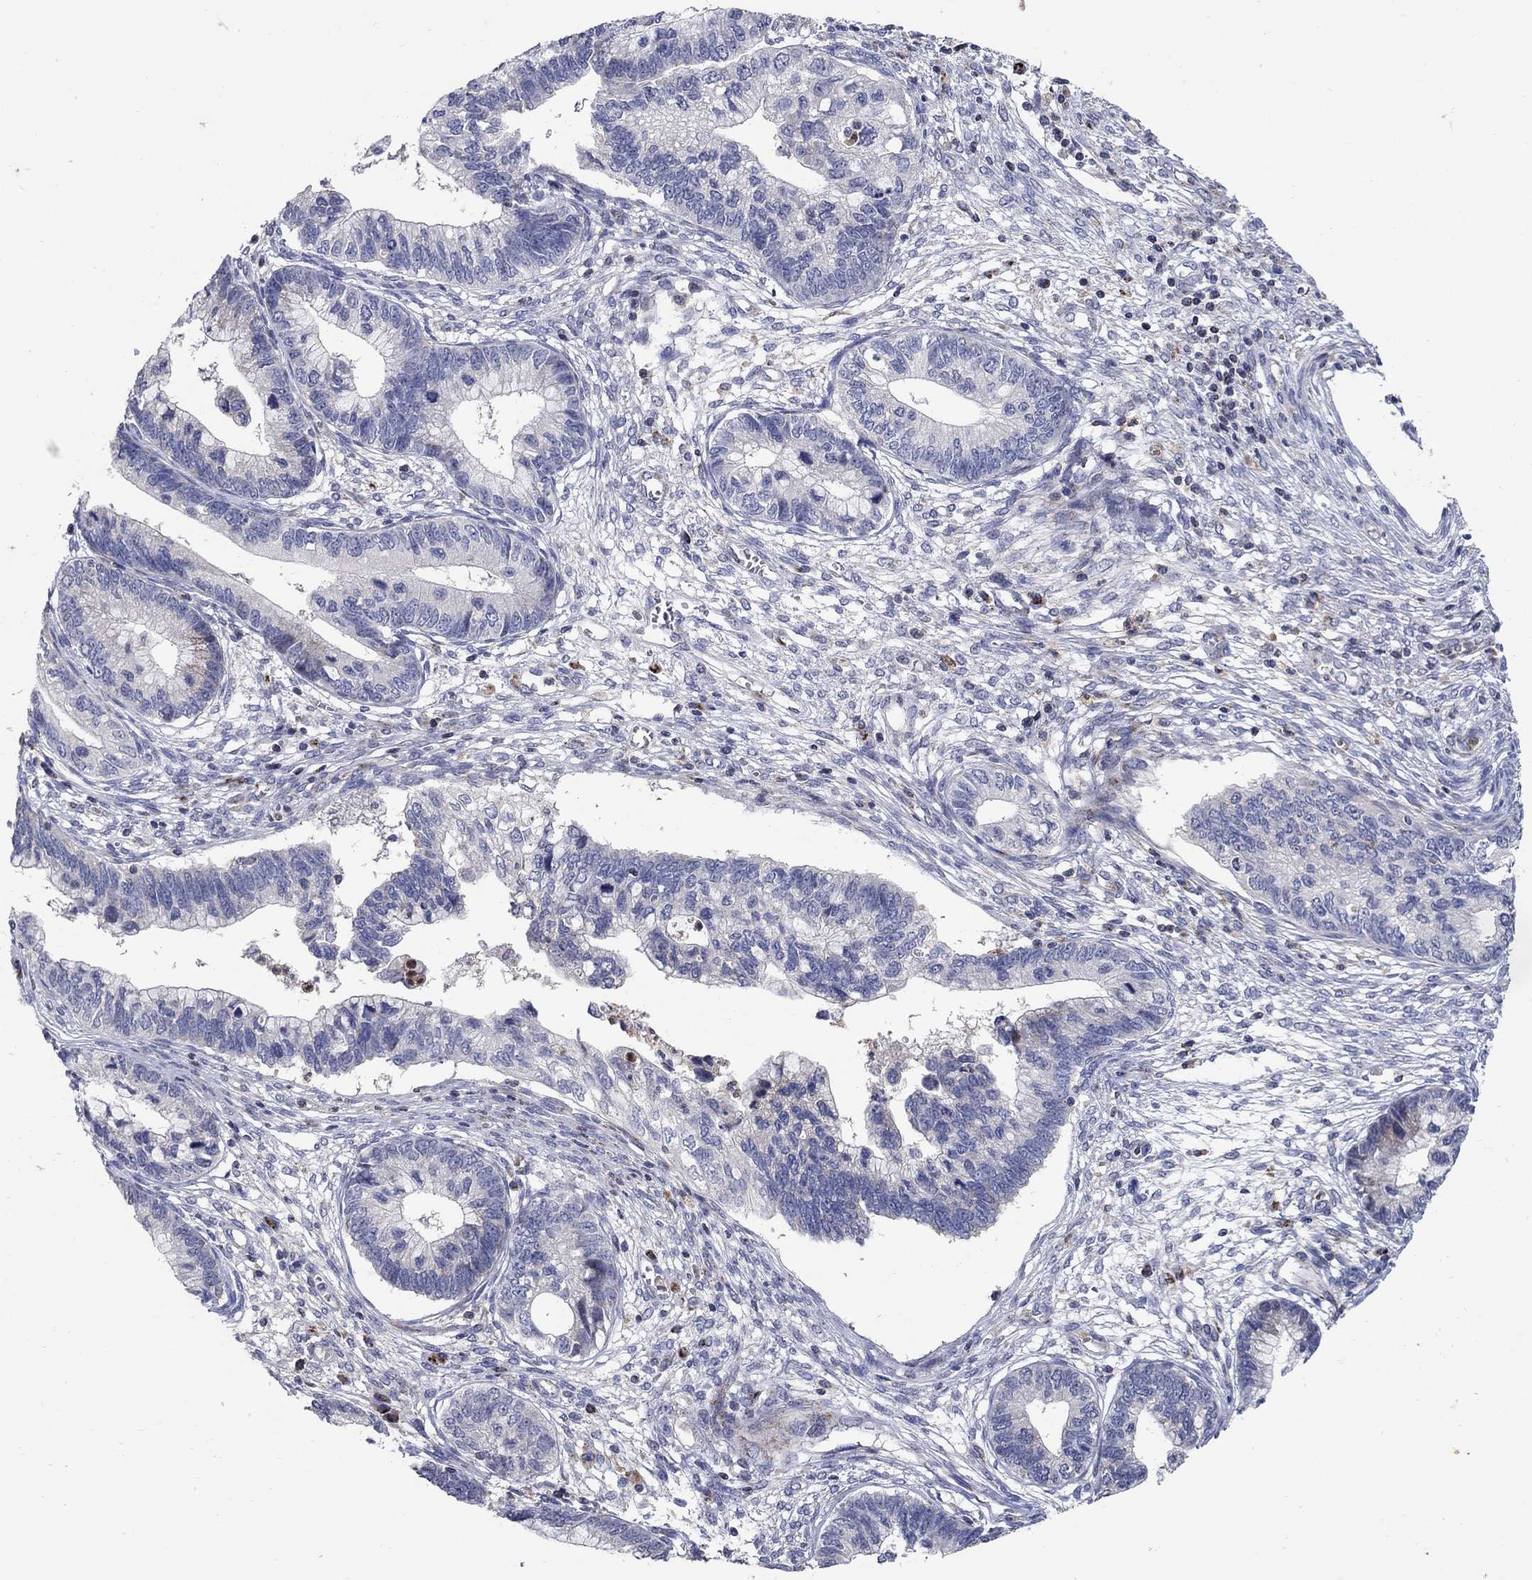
{"staining": {"intensity": "negative", "quantity": "none", "location": "none"}, "tissue": "cervical cancer", "cell_type": "Tumor cells", "image_type": "cancer", "snomed": [{"axis": "morphology", "description": "Adenocarcinoma, NOS"}, {"axis": "topography", "description": "Cervix"}], "caption": "Tumor cells are negative for protein expression in human cervical cancer. Nuclei are stained in blue.", "gene": "HMX2", "patient": {"sex": "female", "age": 44}}